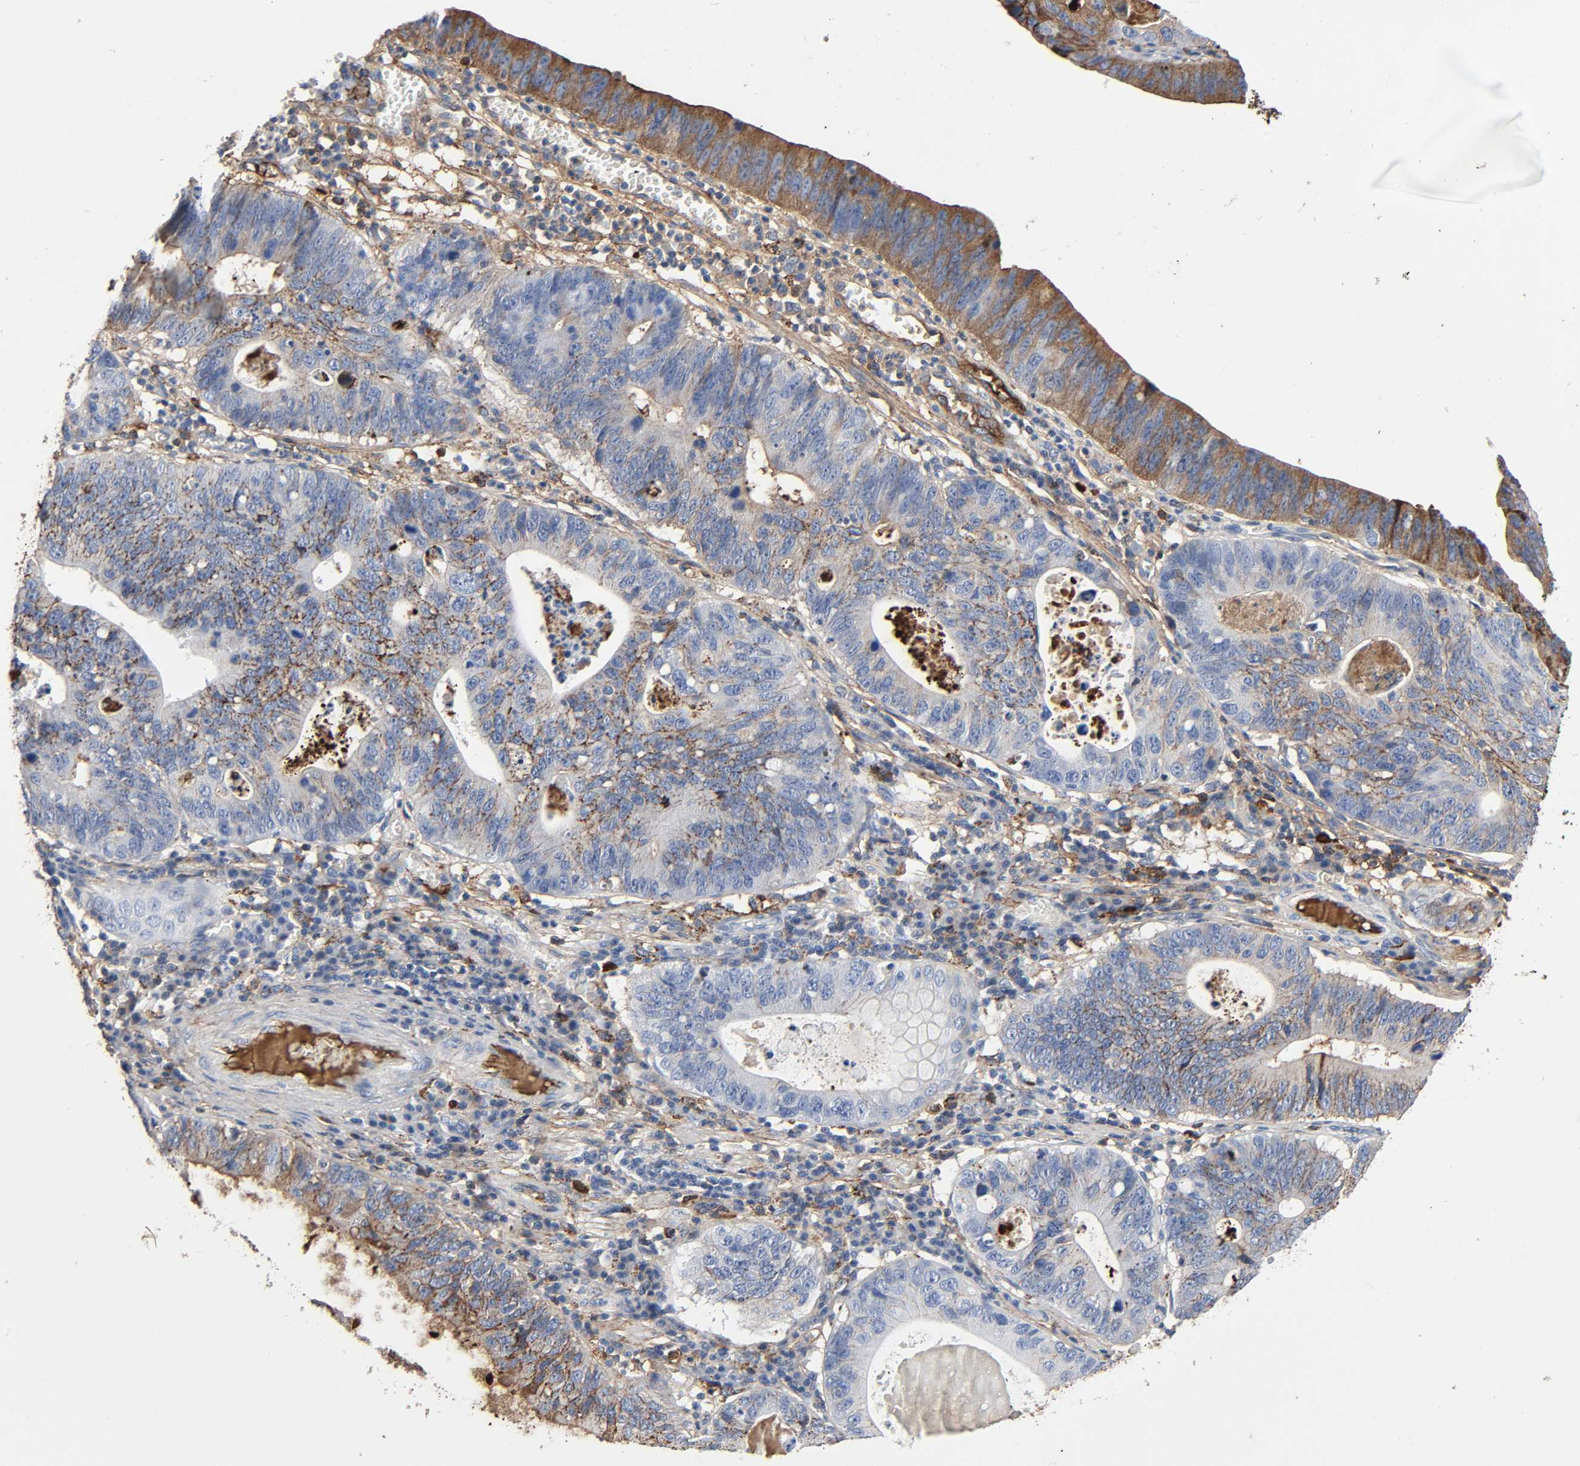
{"staining": {"intensity": "moderate", "quantity": "25%-75%", "location": "cytoplasmic/membranous"}, "tissue": "stomach cancer", "cell_type": "Tumor cells", "image_type": "cancer", "snomed": [{"axis": "morphology", "description": "Adenocarcinoma, NOS"}, {"axis": "topography", "description": "Stomach"}], "caption": "A brown stain highlights moderate cytoplasmic/membranous positivity of a protein in human adenocarcinoma (stomach) tumor cells. (IHC, brightfield microscopy, high magnification).", "gene": "C3", "patient": {"sex": "male", "age": 59}}